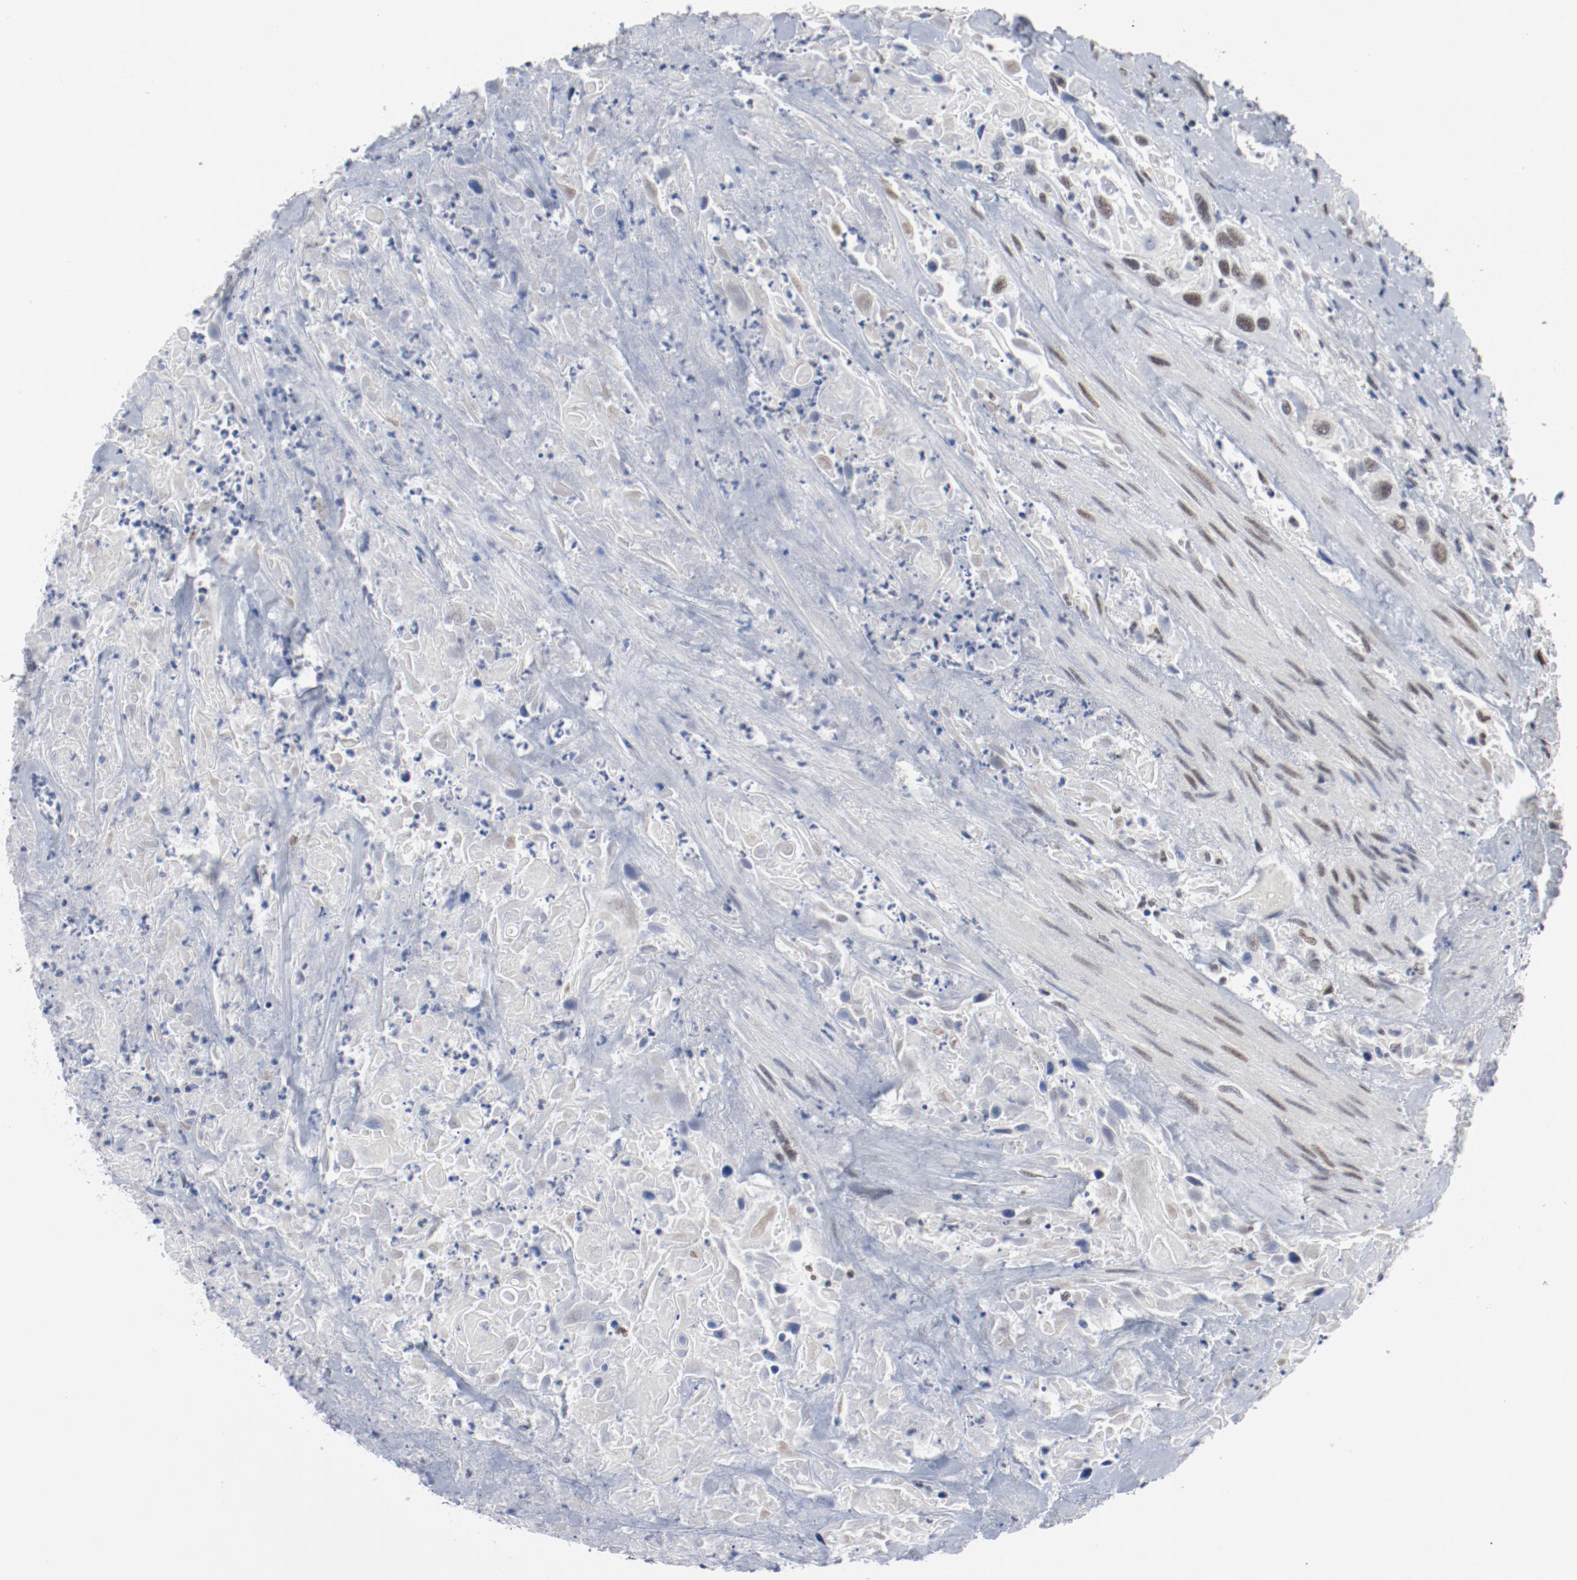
{"staining": {"intensity": "moderate", "quantity": ">75%", "location": "nuclear"}, "tissue": "urothelial cancer", "cell_type": "Tumor cells", "image_type": "cancer", "snomed": [{"axis": "morphology", "description": "Urothelial carcinoma, High grade"}, {"axis": "topography", "description": "Urinary bladder"}], "caption": "This photomicrograph demonstrates IHC staining of urothelial cancer, with medium moderate nuclear positivity in approximately >75% of tumor cells.", "gene": "ARNT", "patient": {"sex": "female", "age": 84}}